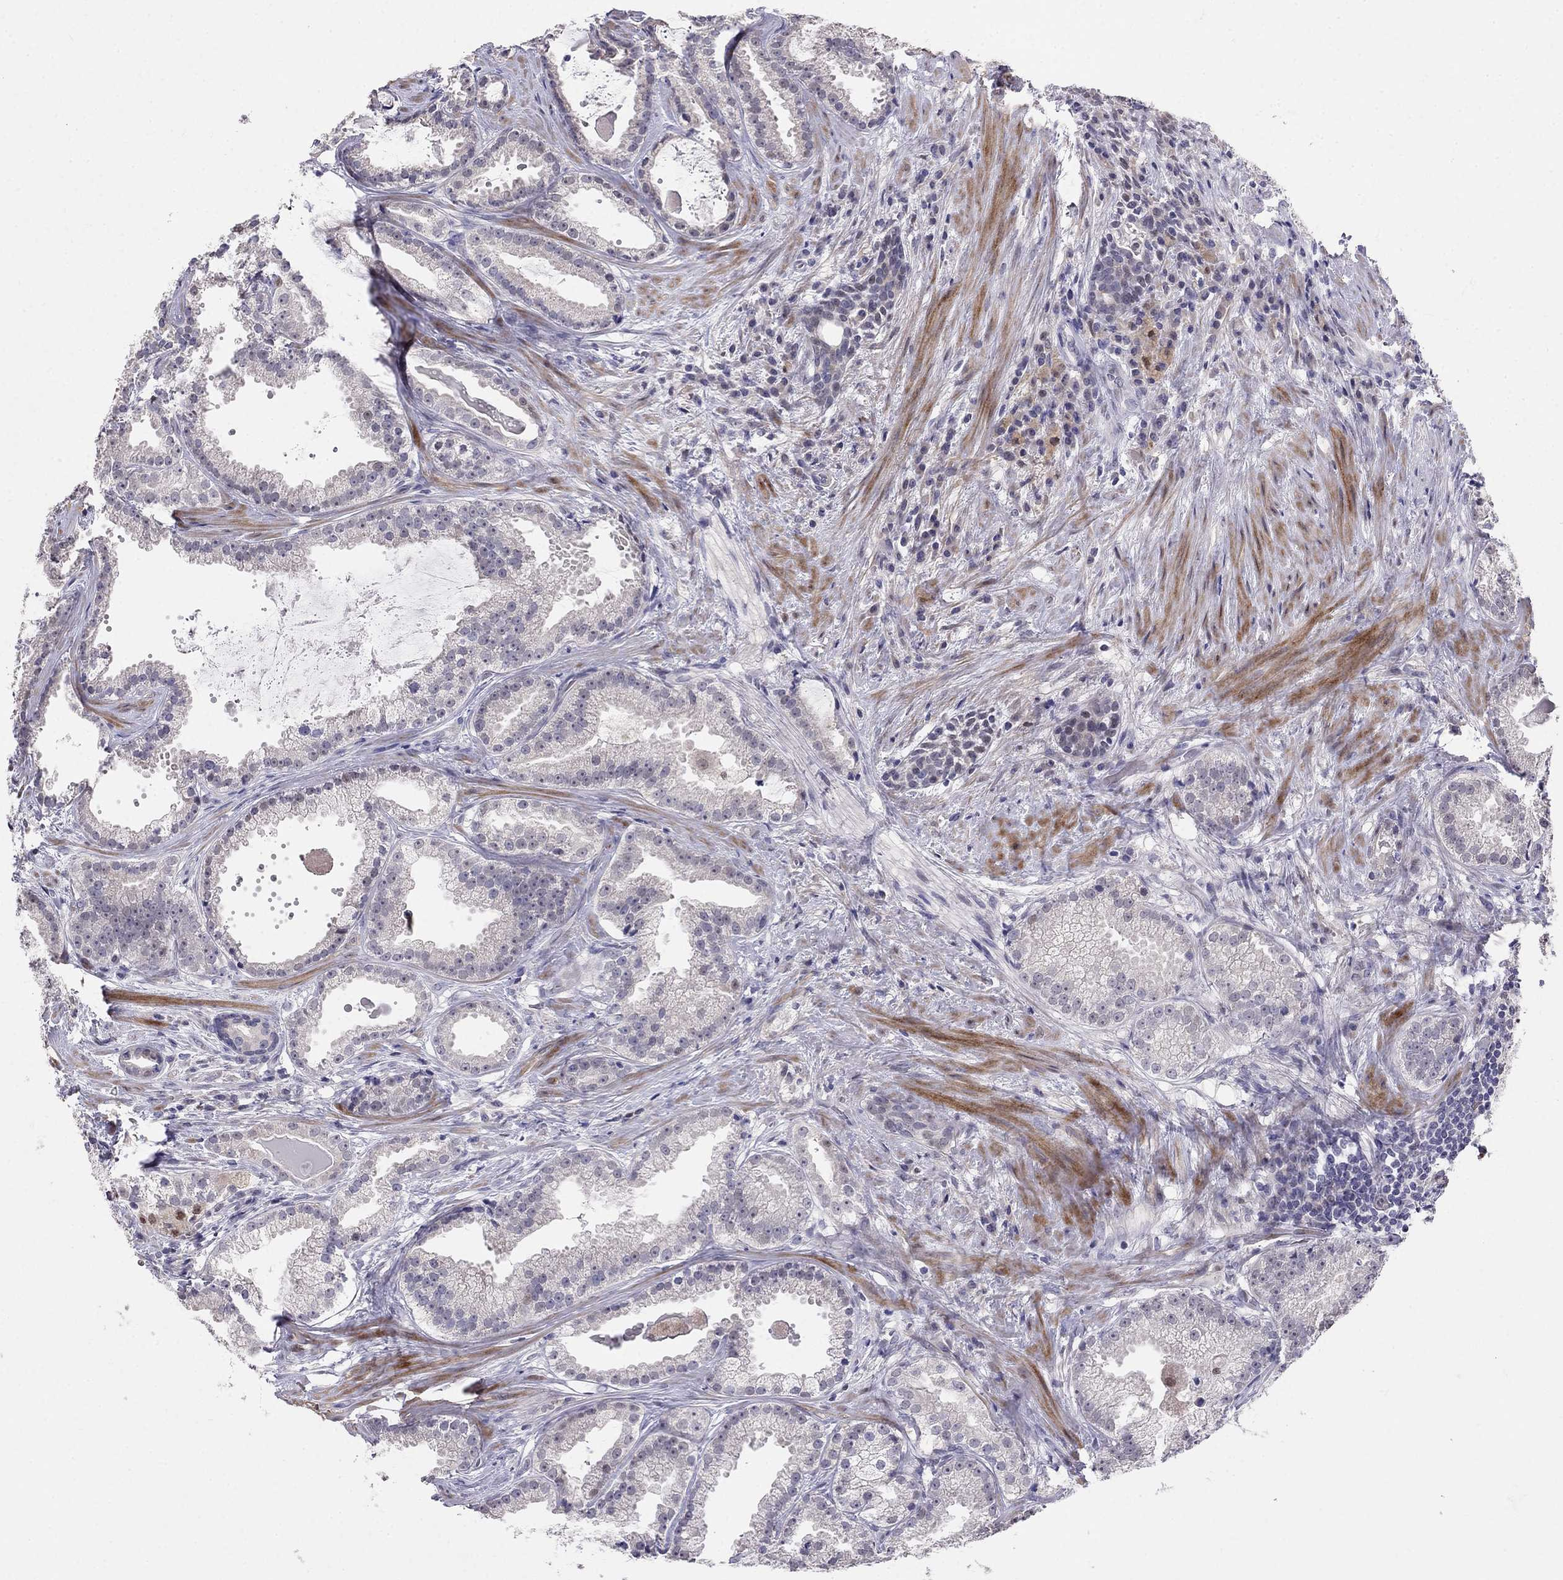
{"staining": {"intensity": "negative", "quantity": "none", "location": "none"}, "tissue": "prostate cancer", "cell_type": "Tumor cells", "image_type": "cancer", "snomed": [{"axis": "morphology", "description": "Adenocarcinoma, NOS"}, {"axis": "morphology", "description": "Adenocarcinoma, High grade"}, {"axis": "topography", "description": "Prostate"}], "caption": "Human adenocarcinoma (prostate) stained for a protein using immunohistochemistry demonstrates no staining in tumor cells.", "gene": "LRRC39", "patient": {"sex": "male", "age": 64}}